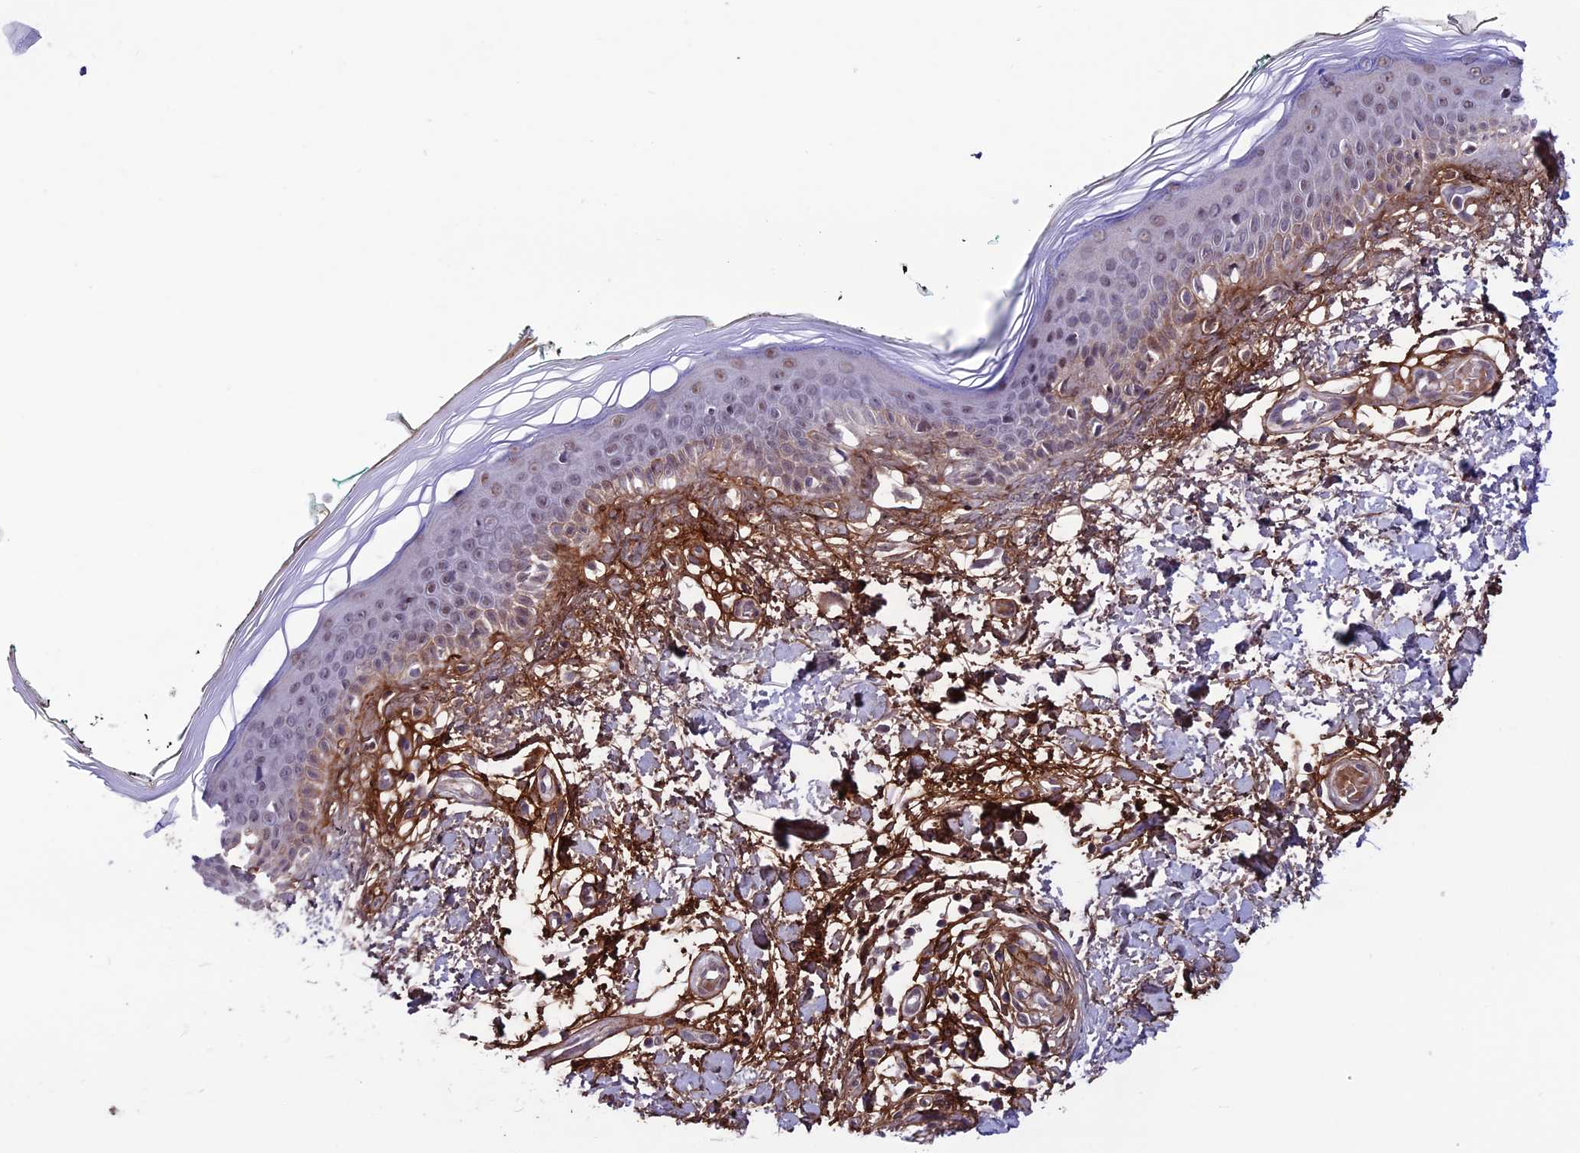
{"staining": {"intensity": "negative", "quantity": "none", "location": "none"}, "tissue": "skin", "cell_type": "Fibroblasts", "image_type": "normal", "snomed": [{"axis": "morphology", "description": "Normal tissue, NOS"}, {"axis": "topography", "description": "Skin"}], "caption": "IHC of unremarkable skin exhibits no staining in fibroblasts.", "gene": "COL6A6", "patient": {"sex": "male", "age": 62}}